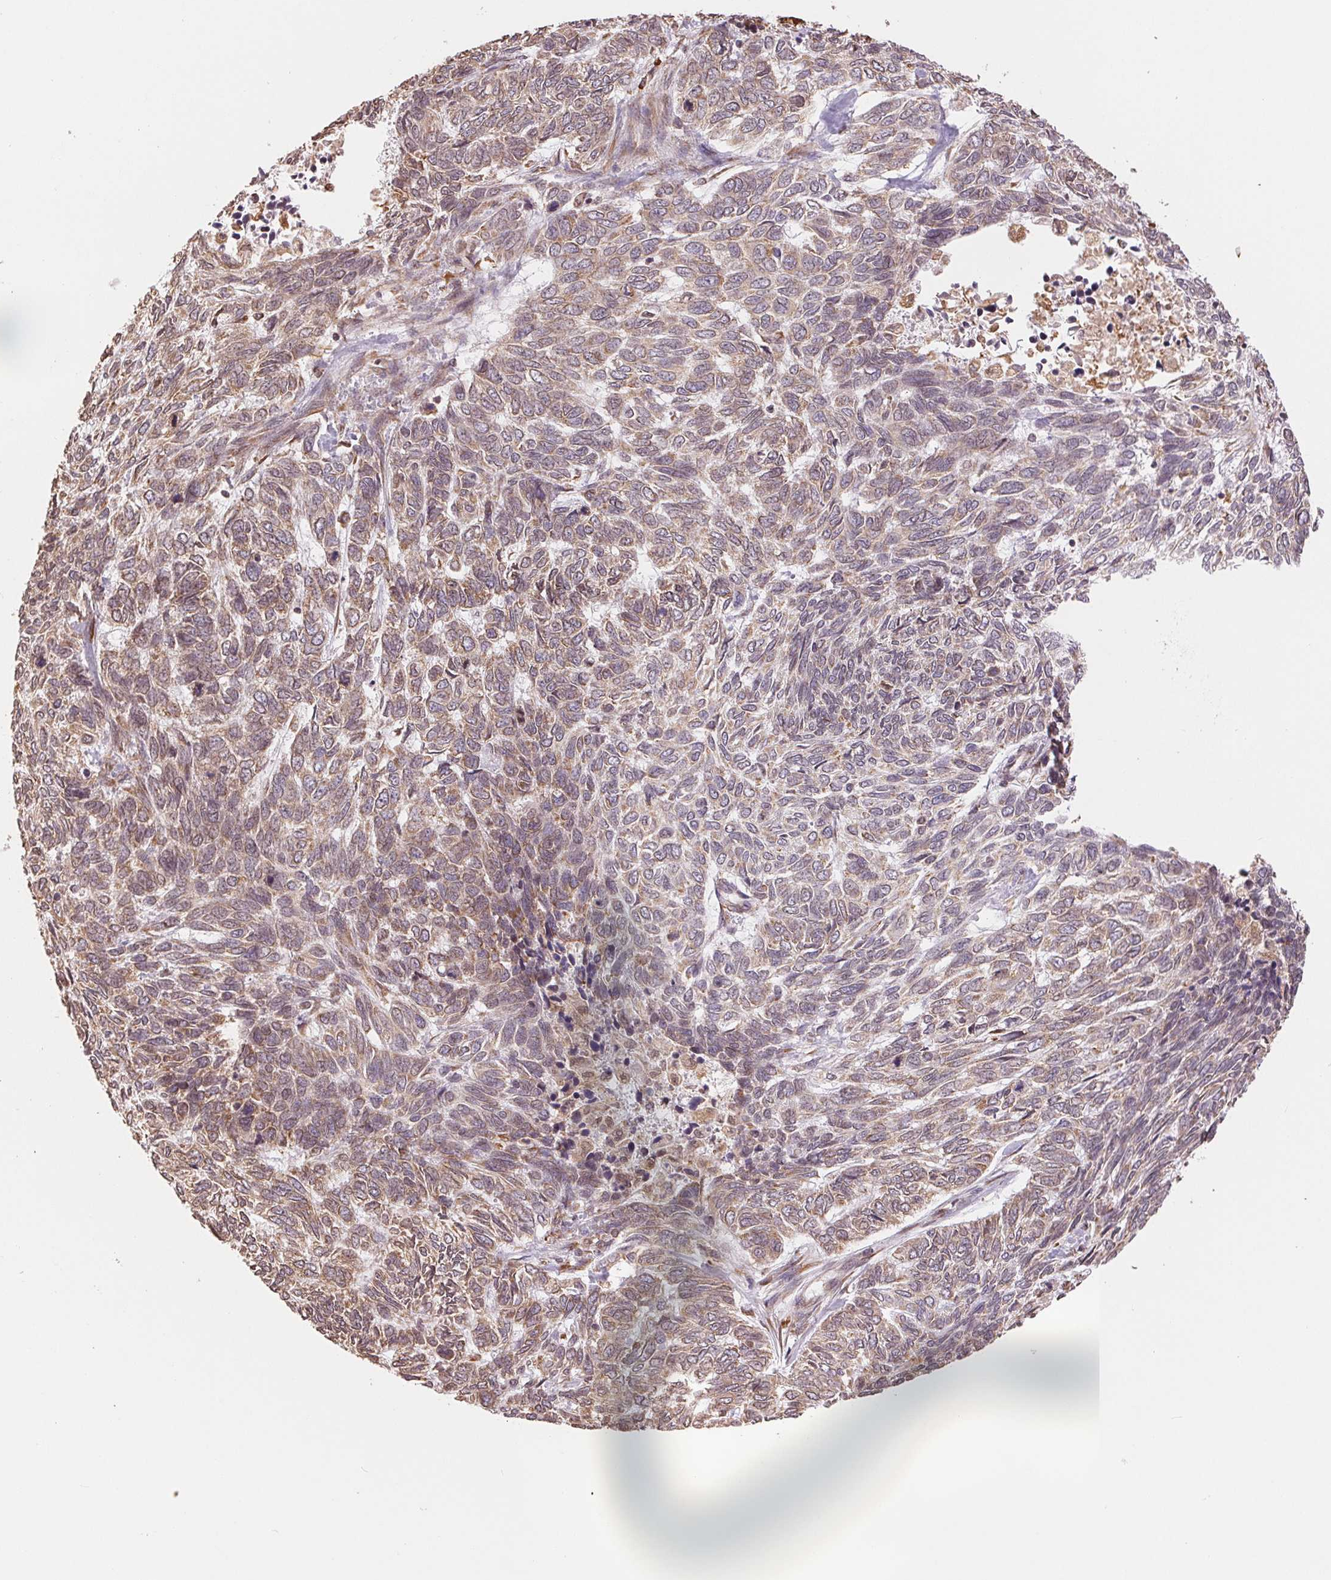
{"staining": {"intensity": "weak", "quantity": ">75%", "location": "cytoplasmic/membranous"}, "tissue": "skin cancer", "cell_type": "Tumor cells", "image_type": "cancer", "snomed": [{"axis": "morphology", "description": "Basal cell carcinoma"}, {"axis": "topography", "description": "Skin"}], "caption": "Protein expression analysis of human skin cancer reveals weak cytoplasmic/membranous staining in about >75% of tumor cells. Nuclei are stained in blue.", "gene": "RPN1", "patient": {"sex": "female", "age": 65}}